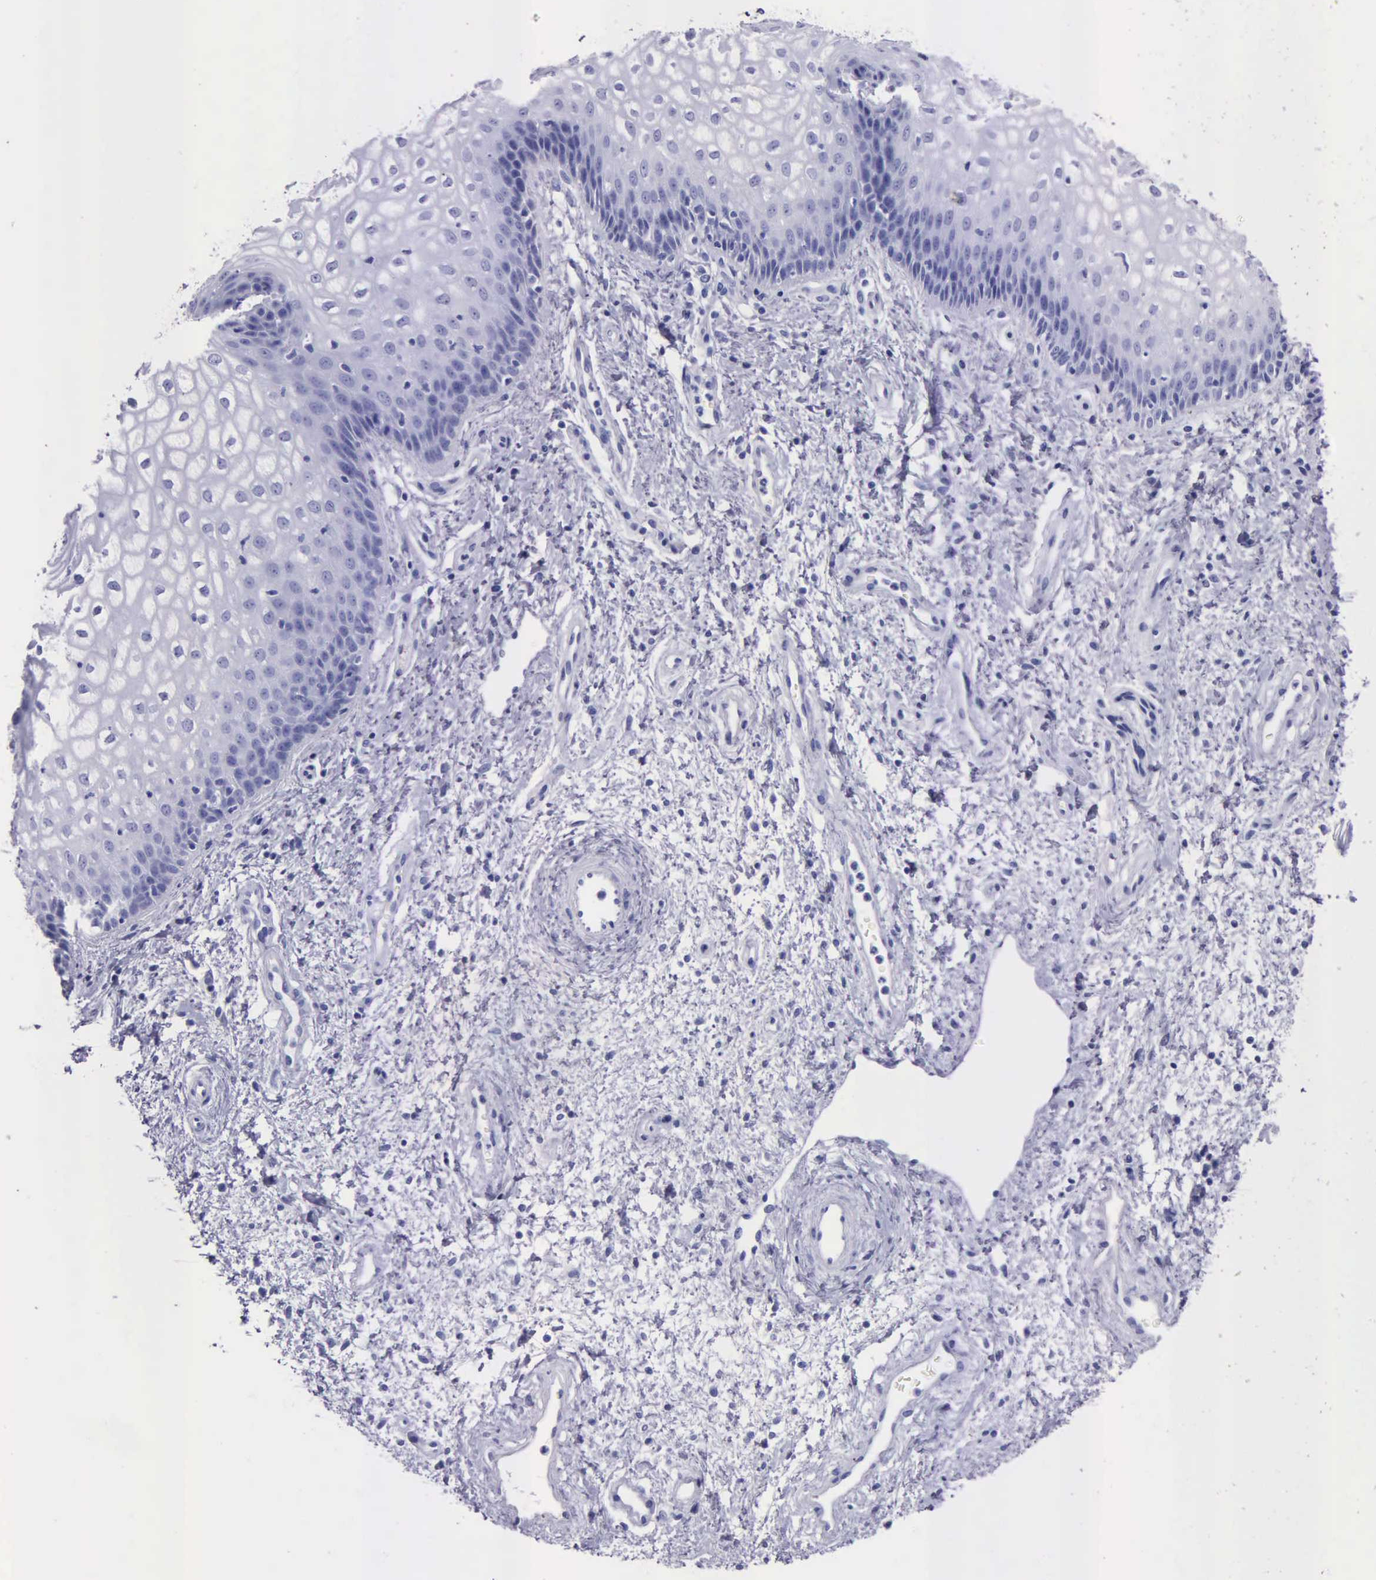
{"staining": {"intensity": "negative", "quantity": "none", "location": "none"}, "tissue": "vagina", "cell_type": "Squamous epithelial cells", "image_type": "normal", "snomed": [{"axis": "morphology", "description": "Normal tissue, NOS"}, {"axis": "topography", "description": "Vagina"}], "caption": "IHC micrograph of unremarkable vagina: vagina stained with DAB displays no significant protein positivity in squamous epithelial cells.", "gene": "KLK2", "patient": {"sex": "female", "age": 34}}